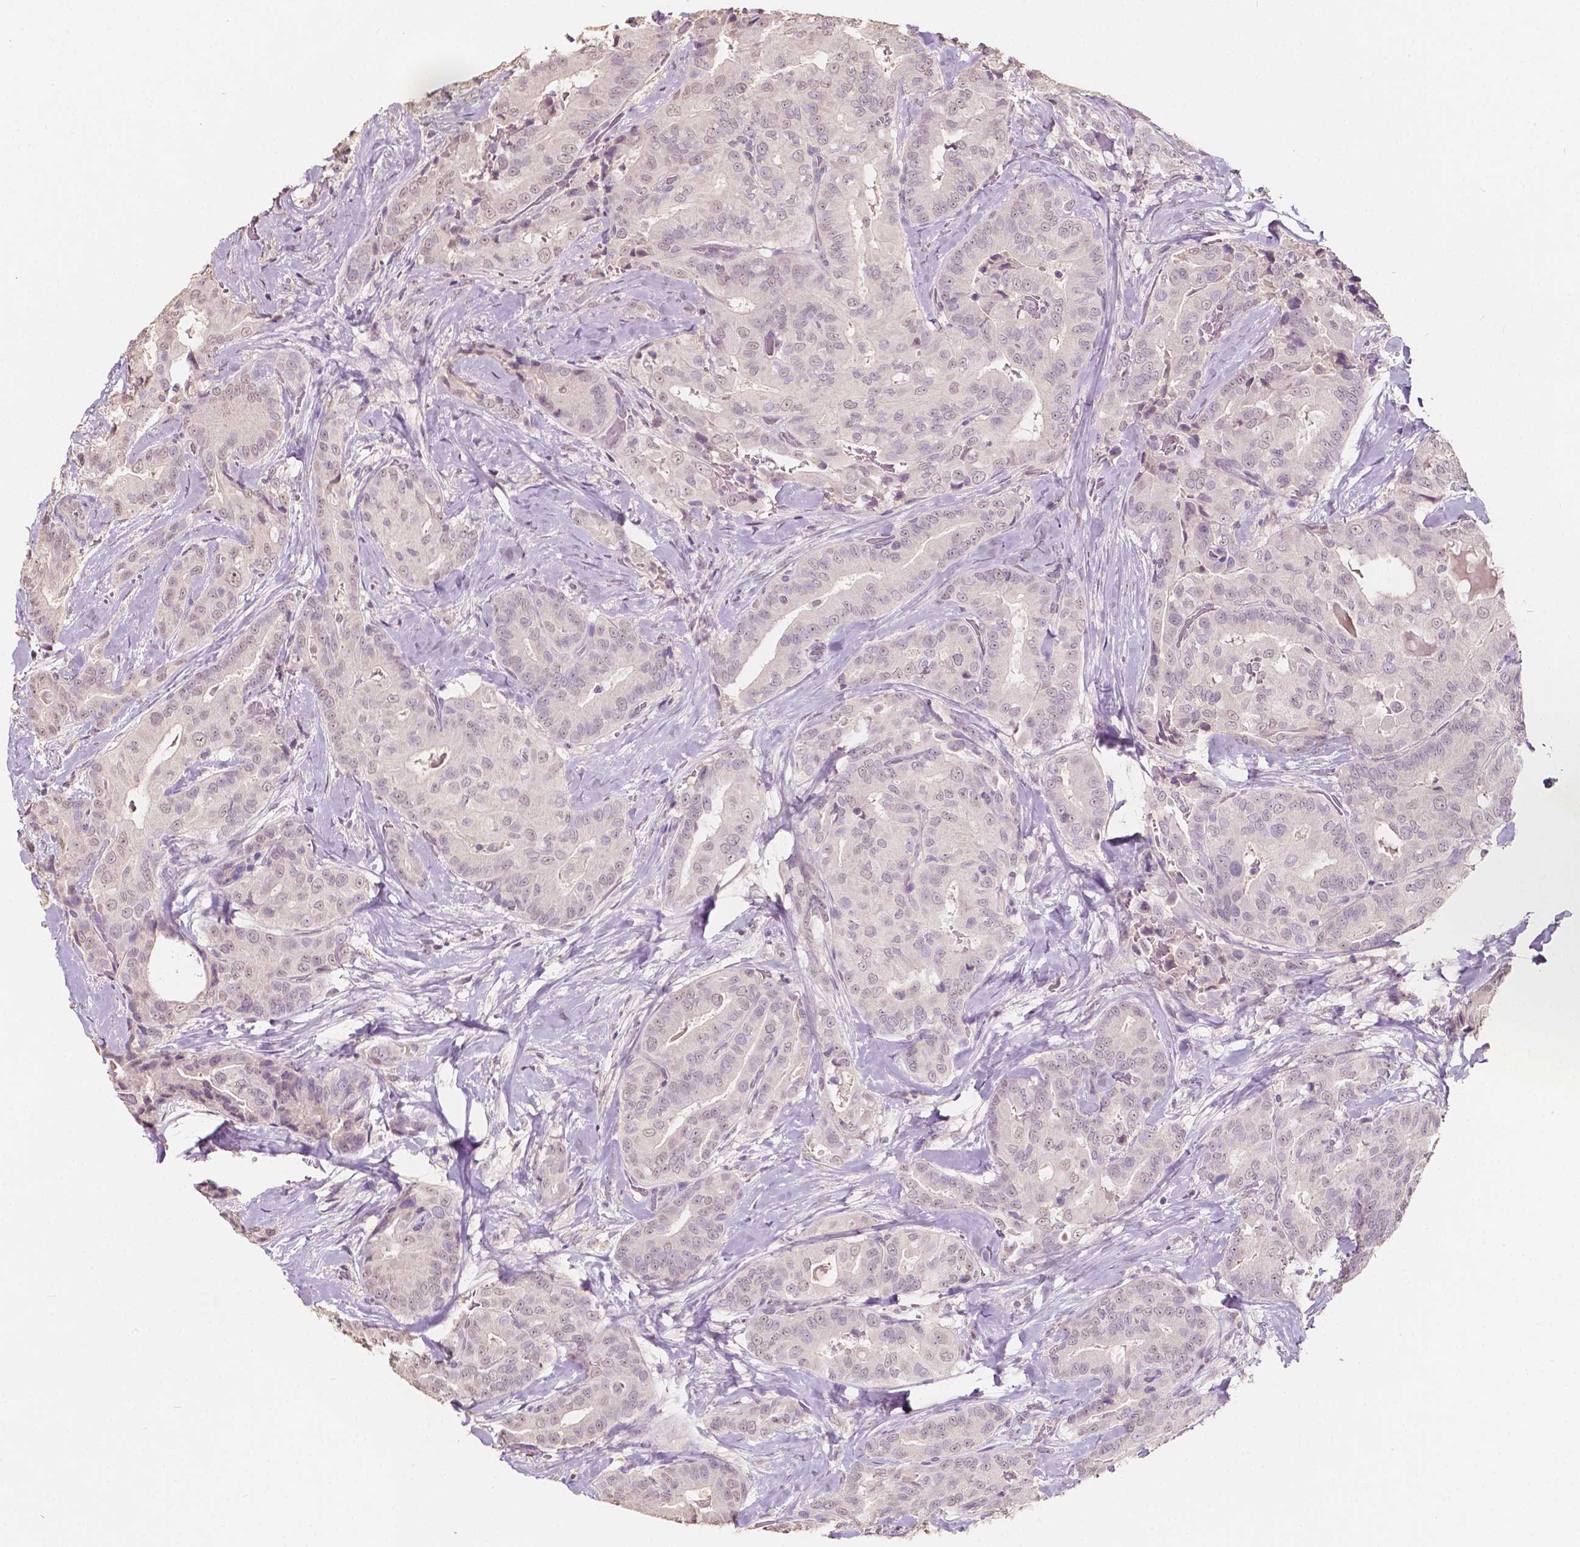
{"staining": {"intensity": "weak", "quantity": "<25%", "location": "nuclear"}, "tissue": "thyroid cancer", "cell_type": "Tumor cells", "image_type": "cancer", "snomed": [{"axis": "morphology", "description": "Papillary adenocarcinoma, NOS"}, {"axis": "topography", "description": "Thyroid gland"}], "caption": "This is an IHC photomicrograph of human thyroid cancer. There is no positivity in tumor cells.", "gene": "SOX15", "patient": {"sex": "male", "age": 61}}